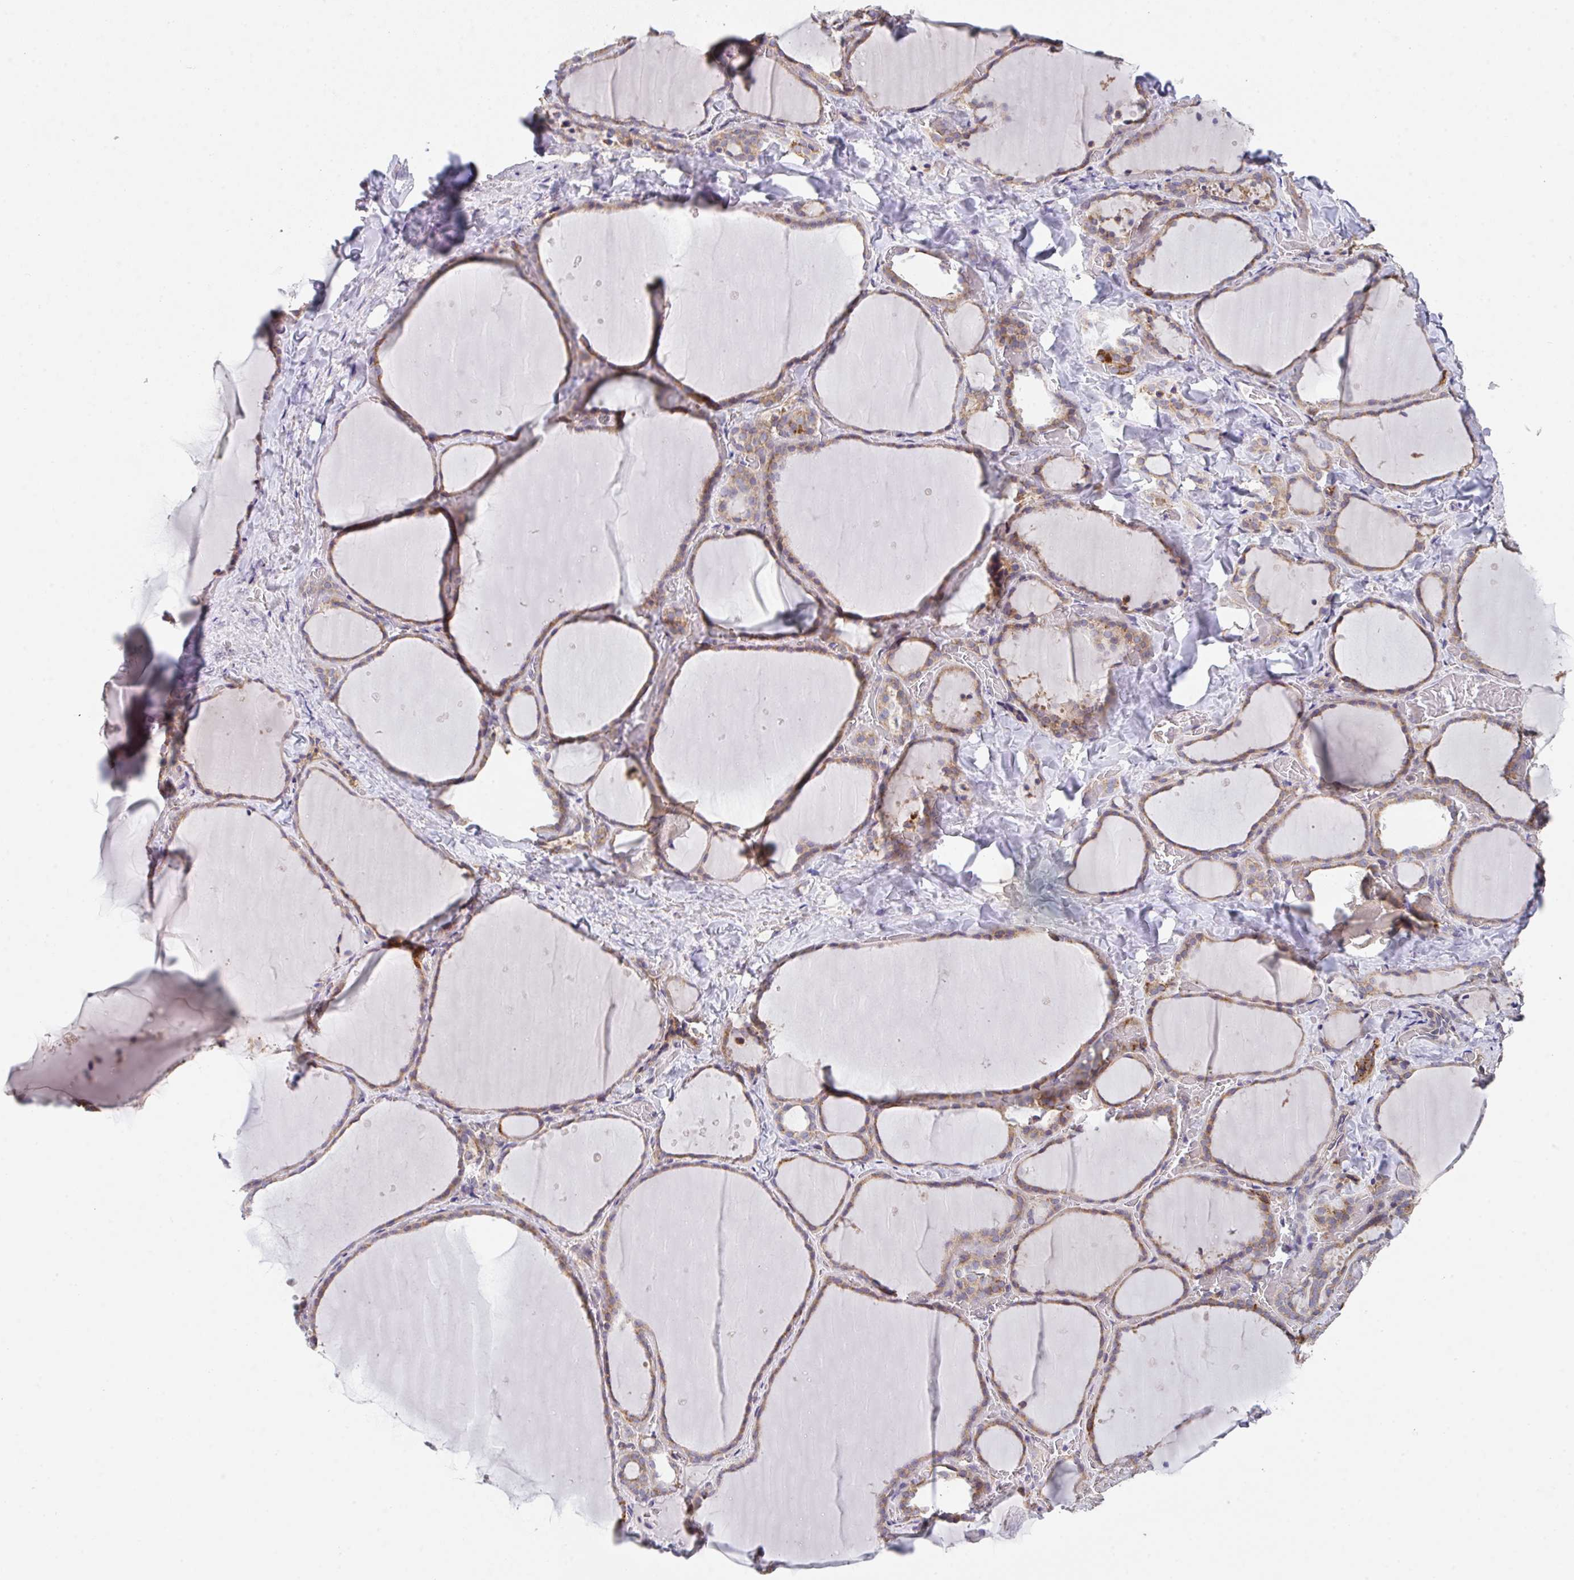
{"staining": {"intensity": "weak", "quantity": ">75%", "location": "cytoplasmic/membranous"}, "tissue": "thyroid gland", "cell_type": "Glandular cells", "image_type": "normal", "snomed": [{"axis": "morphology", "description": "Normal tissue, NOS"}, {"axis": "topography", "description": "Thyroid gland"}], "caption": "Thyroid gland stained with DAB (3,3'-diaminobenzidine) IHC displays low levels of weak cytoplasmic/membranous positivity in approximately >75% of glandular cells.", "gene": "TSPAN31", "patient": {"sex": "female", "age": 36}}